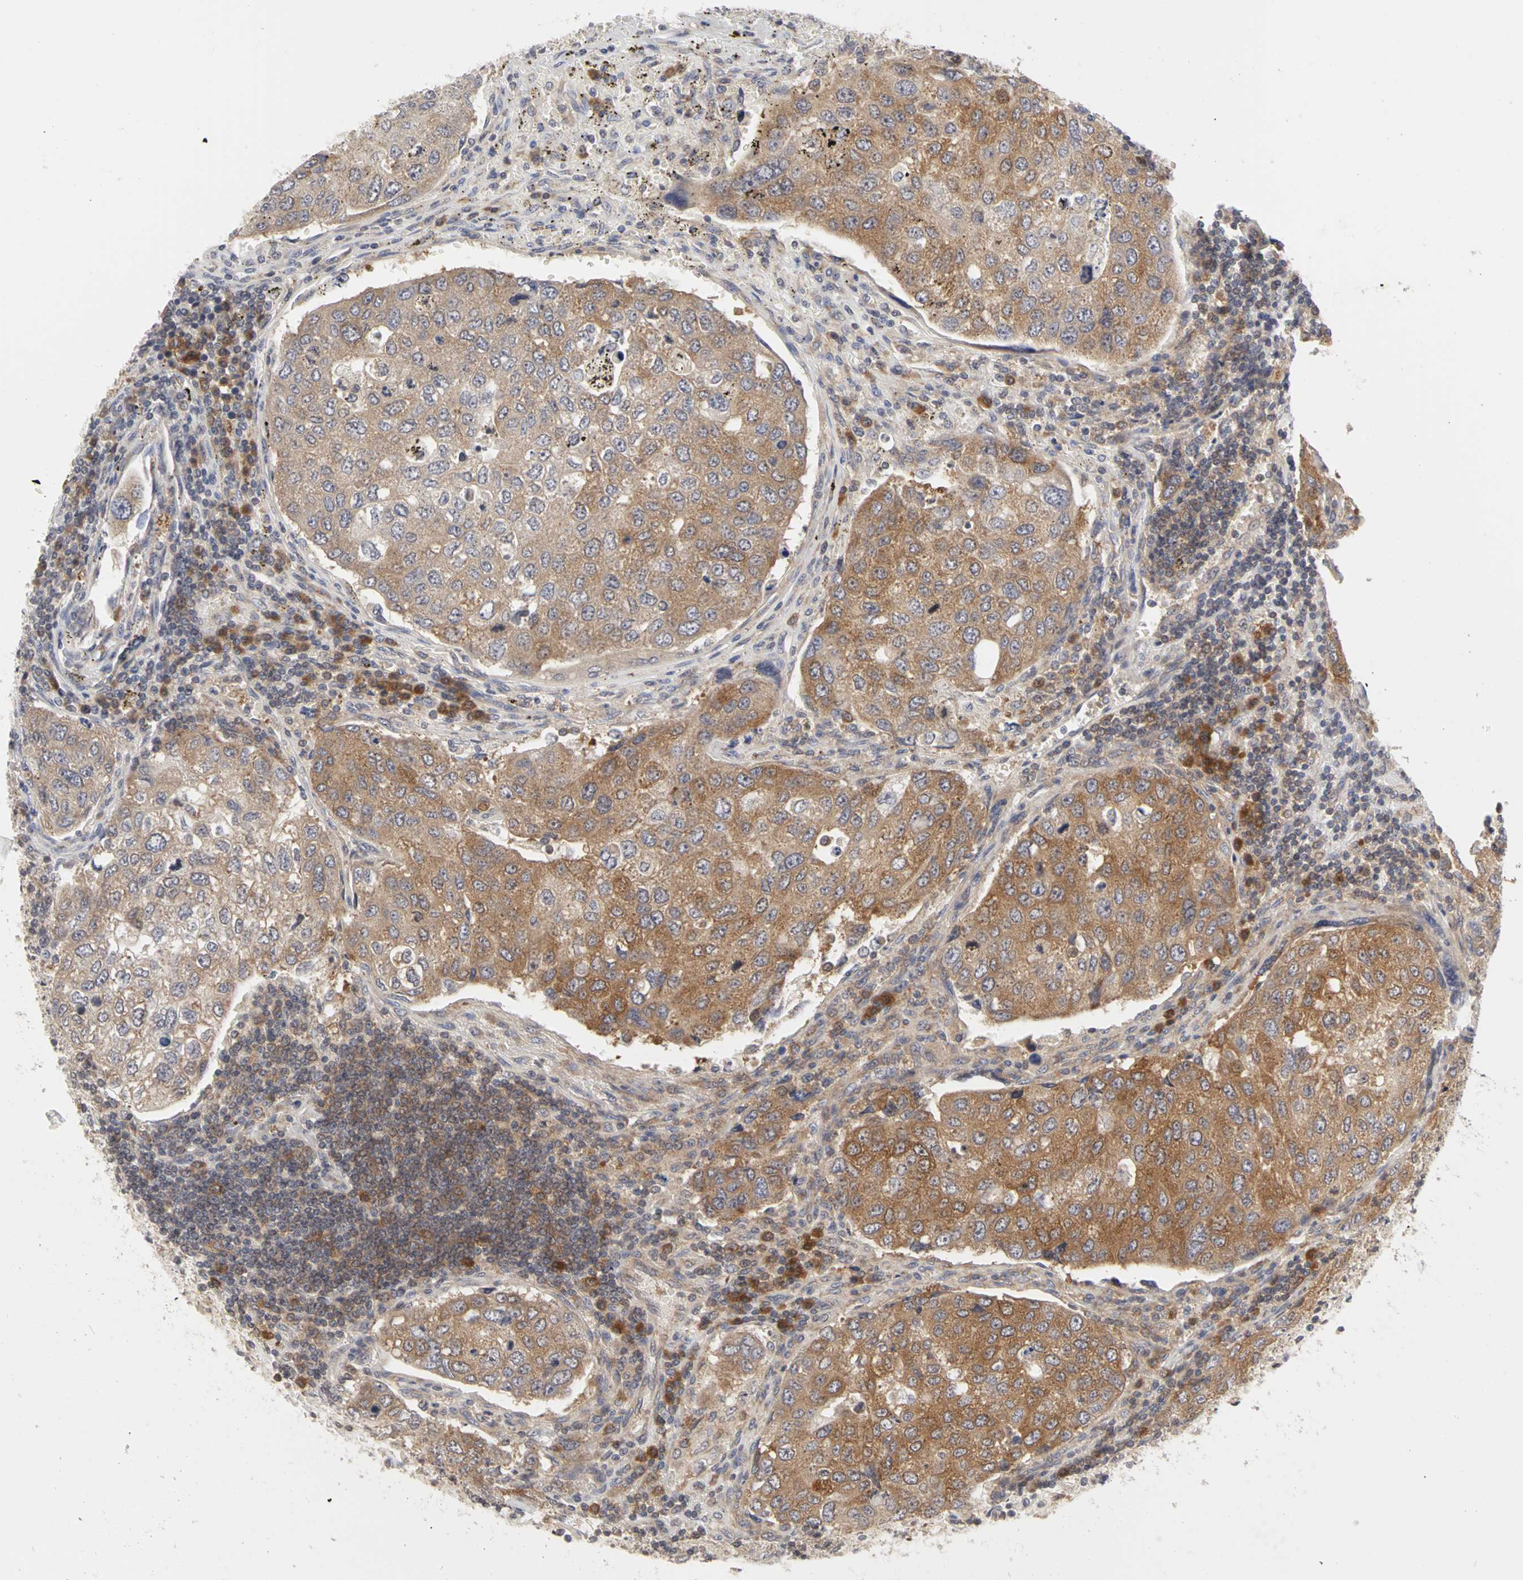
{"staining": {"intensity": "moderate", "quantity": ">75%", "location": "cytoplasmic/membranous"}, "tissue": "urothelial cancer", "cell_type": "Tumor cells", "image_type": "cancer", "snomed": [{"axis": "morphology", "description": "Urothelial carcinoma, High grade"}, {"axis": "topography", "description": "Lymph node"}, {"axis": "topography", "description": "Urinary bladder"}], "caption": "Immunohistochemistry (IHC) photomicrograph of urothelial cancer stained for a protein (brown), which shows medium levels of moderate cytoplasmic/membranous staining in approximately >75% of tumor cells.", "gene": "IRAK1", "patient": {"sex": "male", "age": 51}}